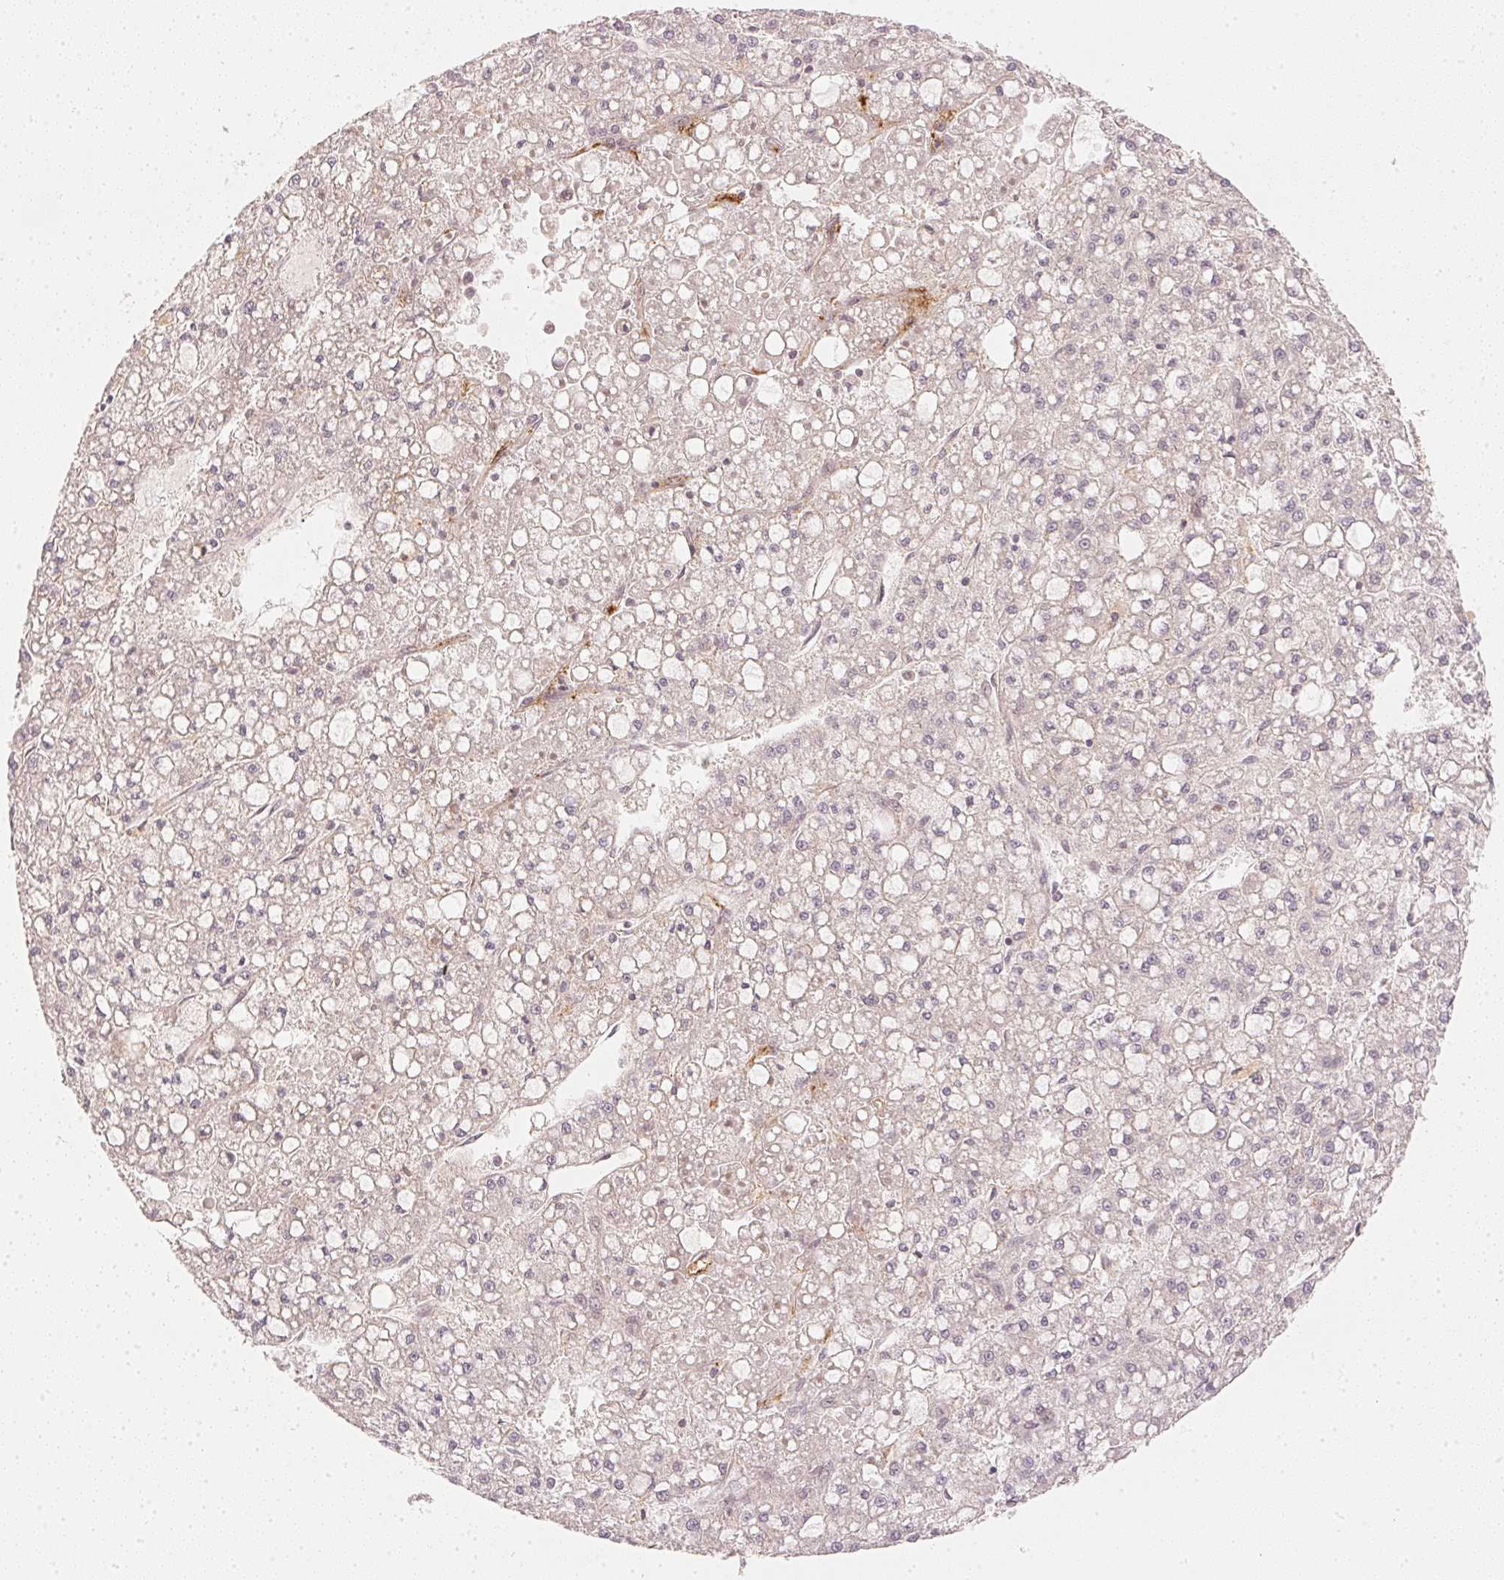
{"staining": {"intensity": "negative", "quantity": "none", "location": "none"}, "tissue": "liver cancer", "cell_type": "Tumor cells", "image_type": "cancer", "snomed": [{"axis": "morphology", "description": "Carcinoma, Hepatocellular, NOS"}, {"axis": "topography", "description": "Liver"}], "caption": "High magnification brightfield microscopy of liver cancer stained with DAB (3,3'-diaminobenzidine) (brown) and counterstained with hematoxylin (blue): tumor cells show no significant staining. (Stains: DAB IHC with hematoxylin counter stain, Microscopy: brightfield microscopy at high magnification).", "gene": "WDR54", "patient": {"sex": "male", "age": 67}}